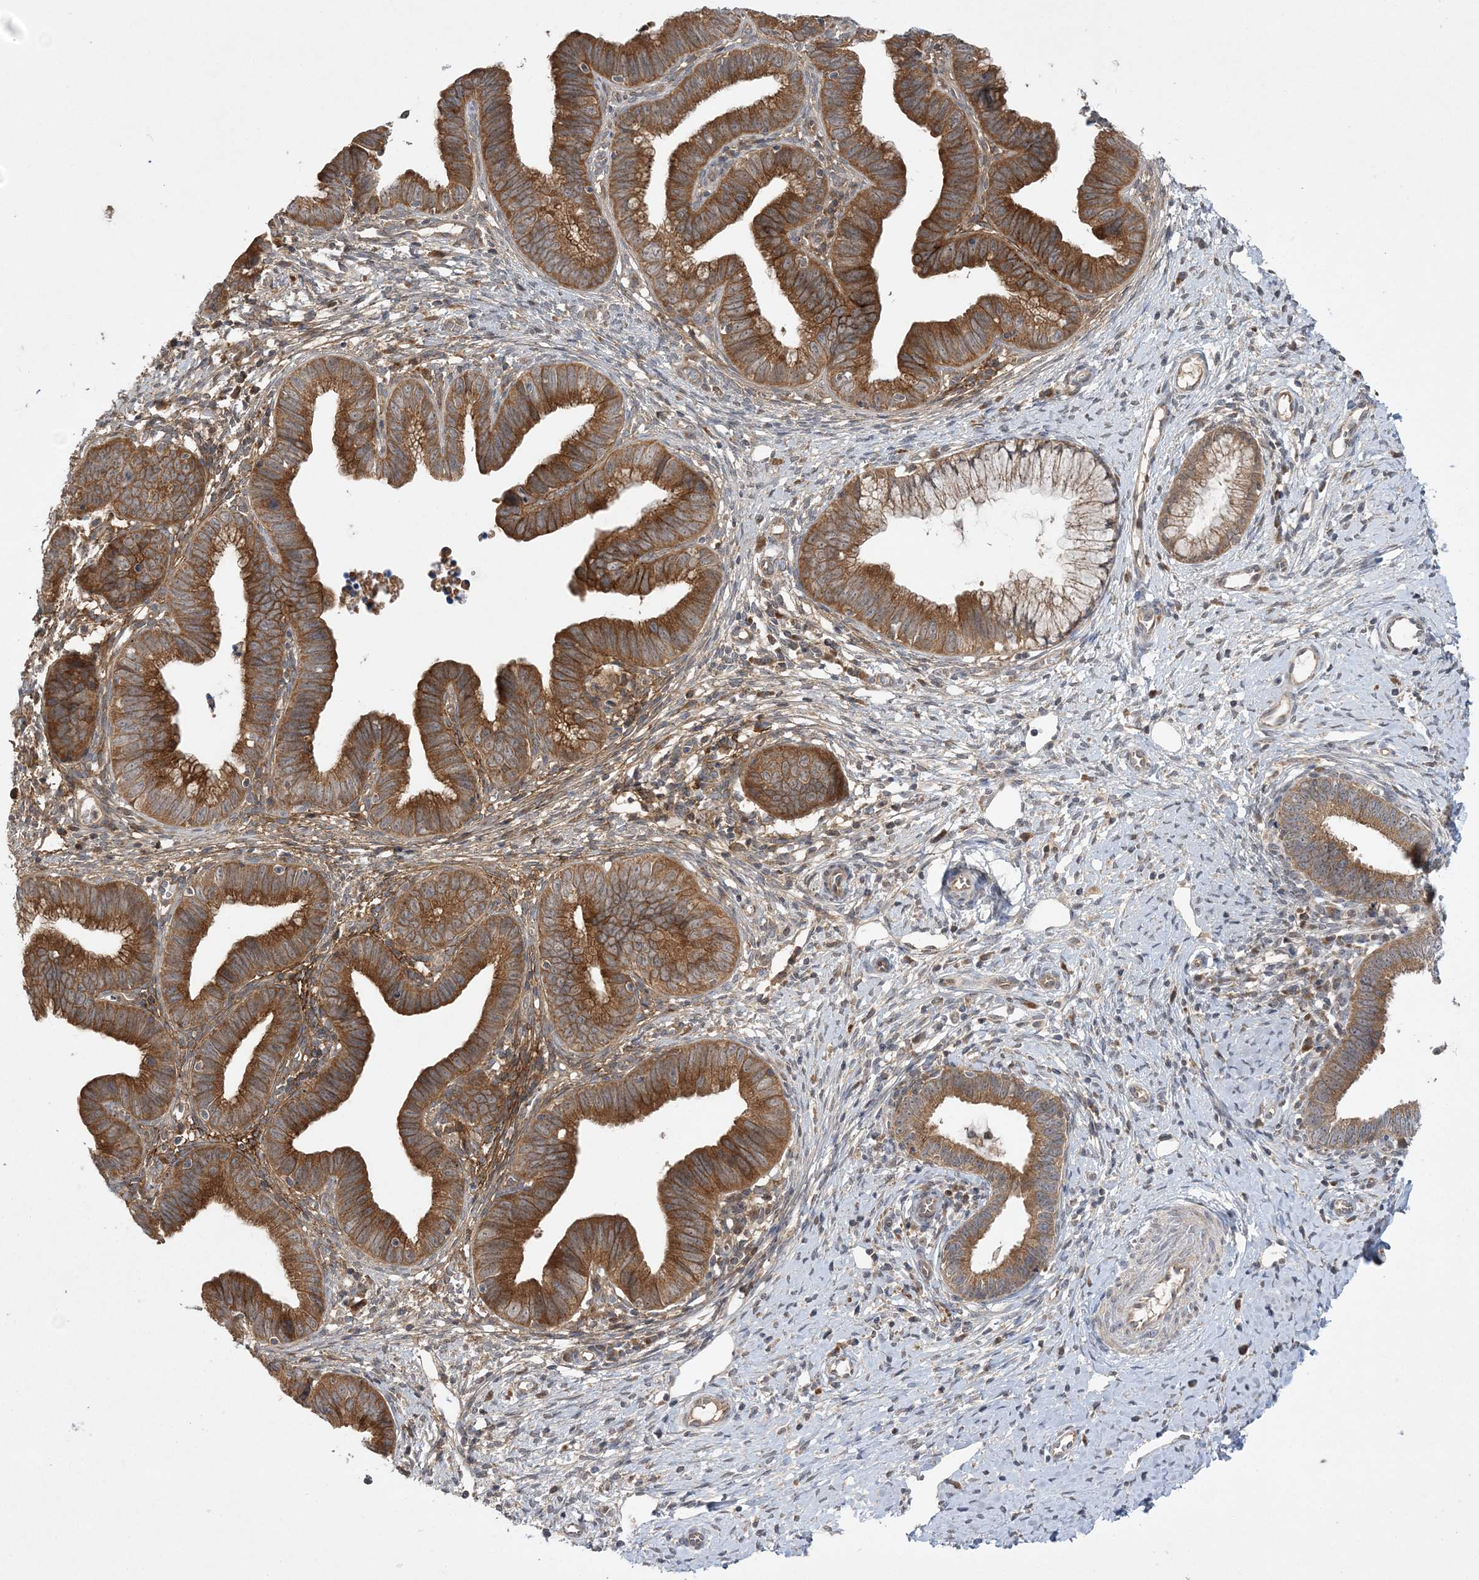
{"staining": {"intensity": "strong", "quantity": ">75%", "location": "cytoplasmic/membranous"}, "tissue": "cervical cancer", "cell_type": "Tumor cells", "image_type": "cancer", "snomed": [{"axis": "morphology", "description": "Adenocarcinoma, NOS"}, {"axis": "topography", "description": "Cervix"}], "caption": "Cervical cancer stained with a brown dye reveals strong cytoplasmic/membranous positive expression in approximately >75% of tumor cells.", "gene": "MMADHC", "patient": {"sex": "female", "age": 36}}